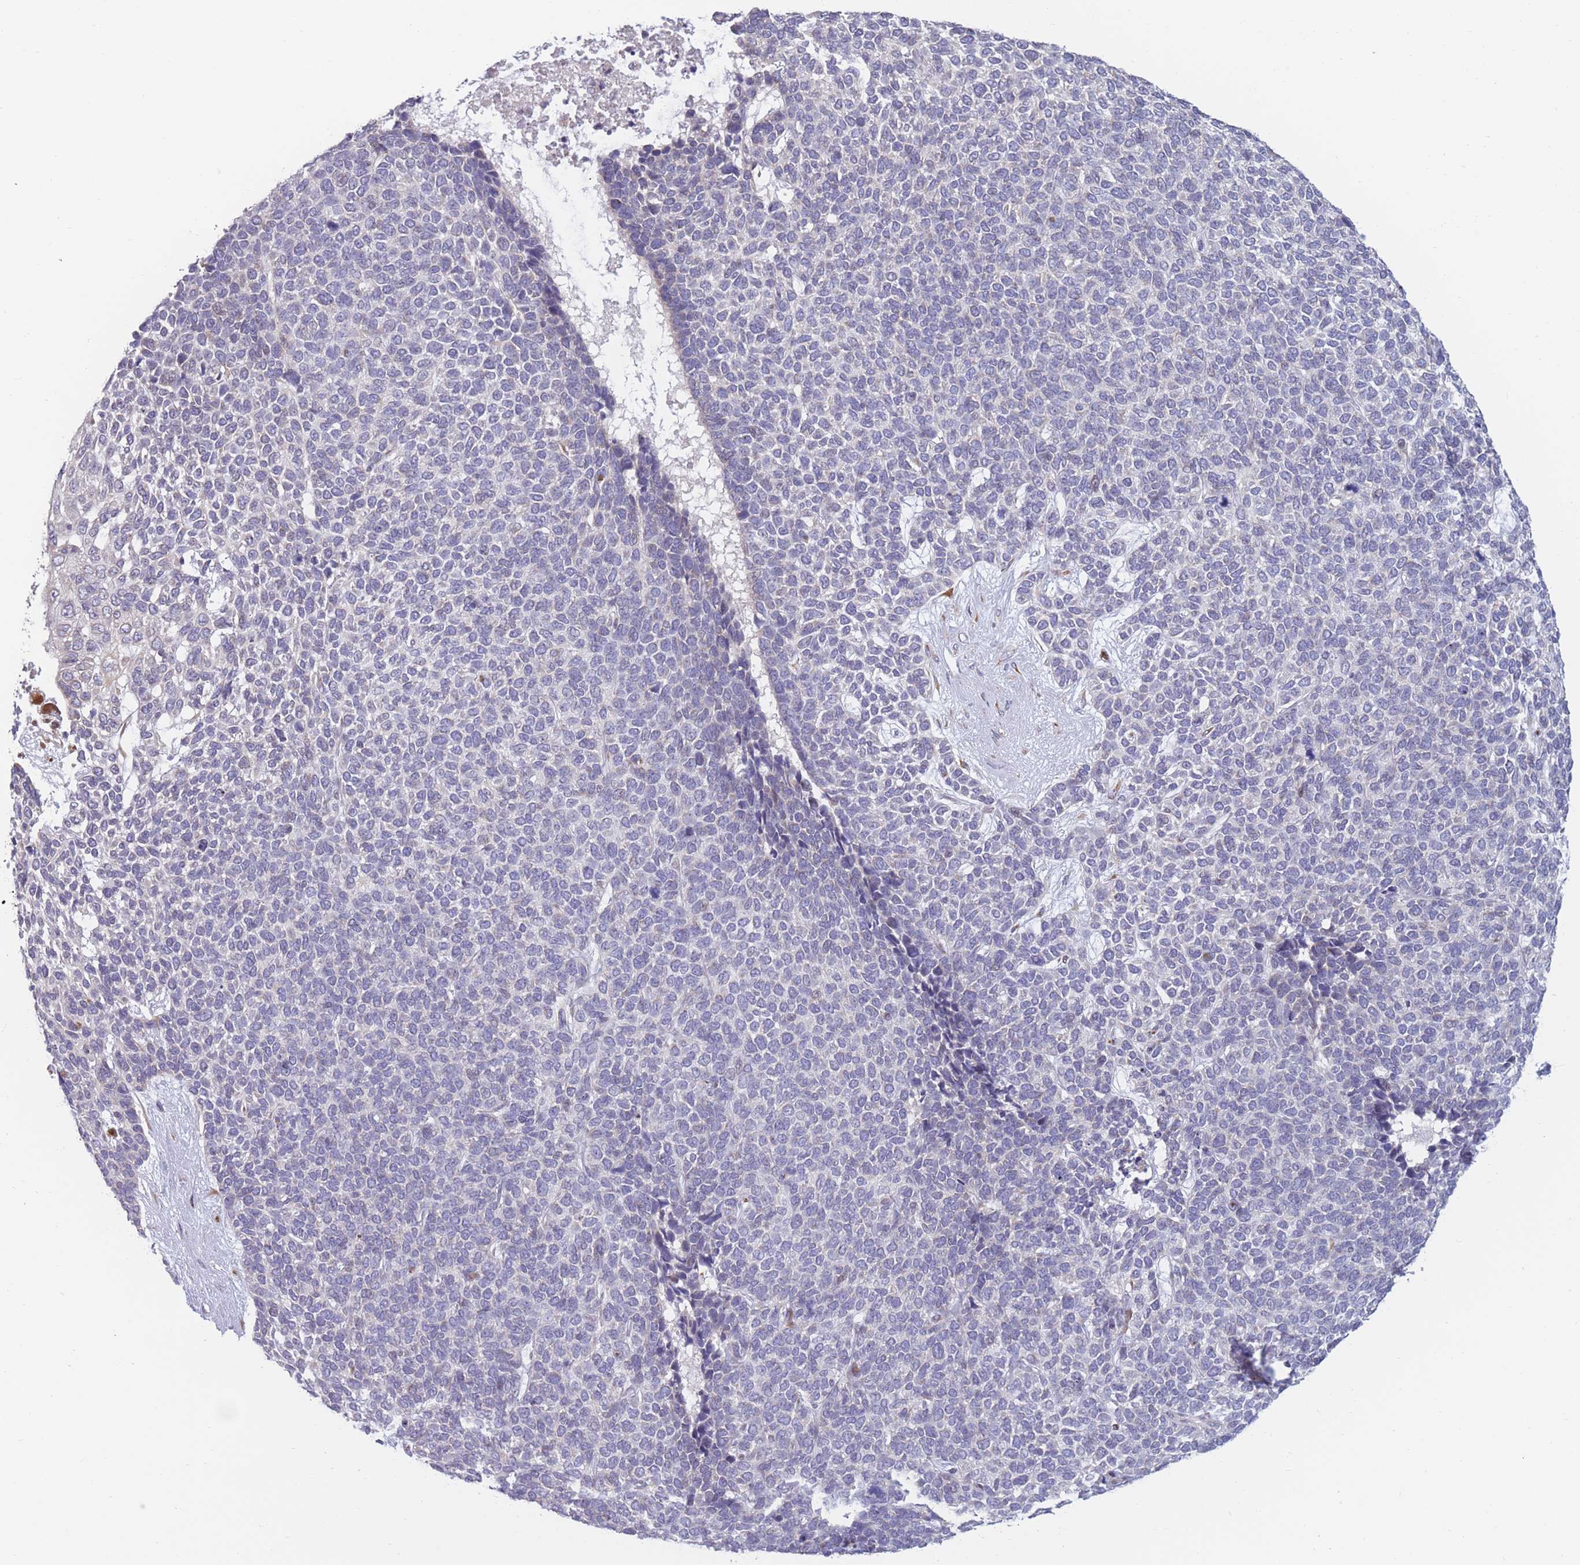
{"staining": {"intensity": "negative", "quantity": "none", "location": "none"}, "tissue": "skin cancer", "cell_type": "Tumor cells", "image_type": "cancer", "snomed": [{"axis": "morphology", "description": "Basal cell carcinoma"}, {"axis": "topography", "description": "Skin"}], "caption": "The image displays no significant staining in tumor cells of skin cancer. (DAB immunohistochemistry visualized using brightfield microscopy, high magnification).", "gene": "CCNQ", "patient": {"sex": "female", "age": 84}}